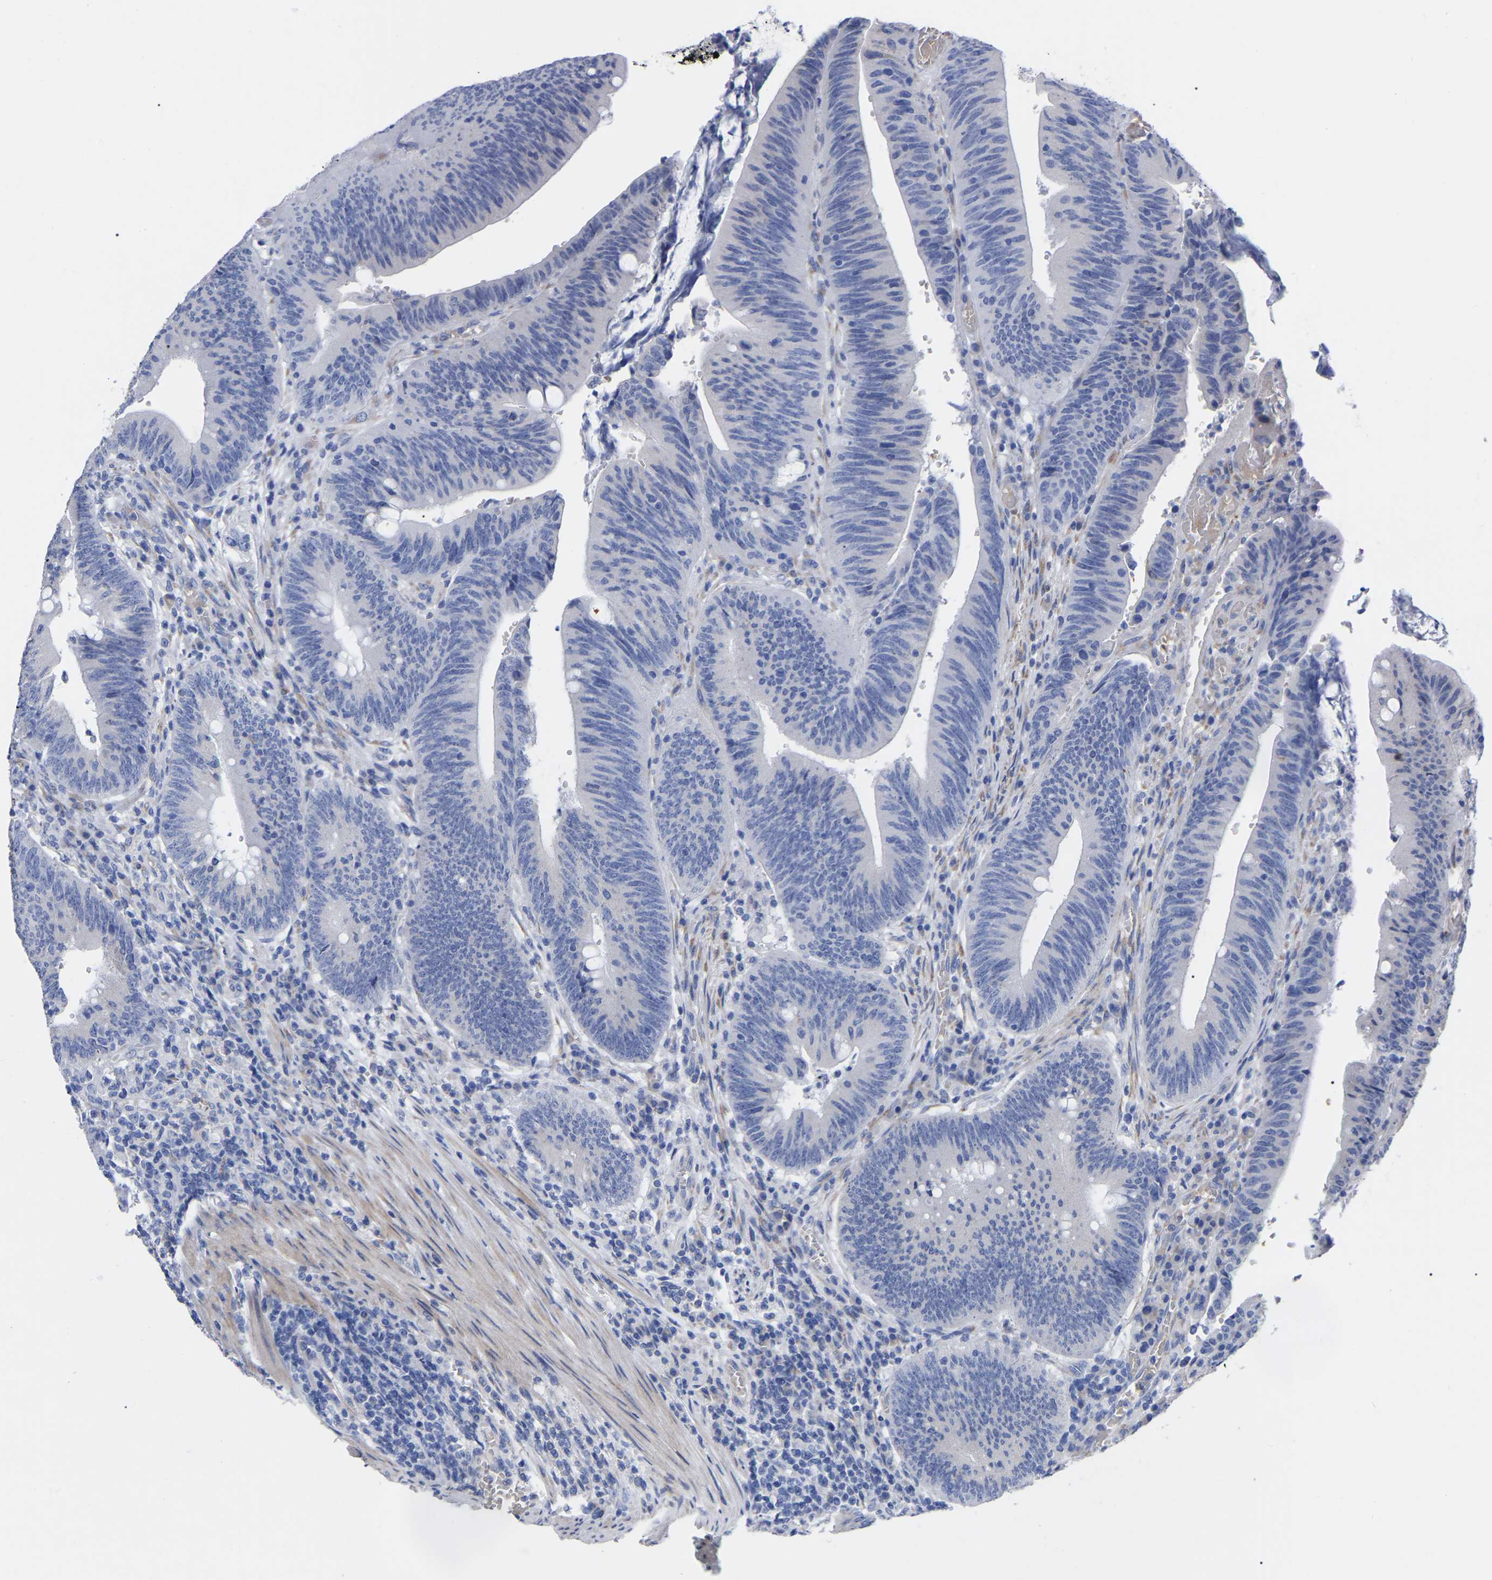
{"staining": {"intensity": "negative", "quantity": "none", "location": "none"}, "tissue": "colorectal cancer", "cell_type": "Tumor cells", "image_type": "cancer", "snomed": [{"axis": "morphology", "description": "Normal tissue, NOS"}, {"axis": "morphology", "description": "Adenocarcinoma, NOS"}, {"axis": "topography", "description": "Rectum"}], "caption": "This is an immunohistochemistry (IHC) micrograph of colorectal cancer. There is no expression in tumor cells.", "gene": "GDF3", "patient": {"sex": "female", "age": 66}}